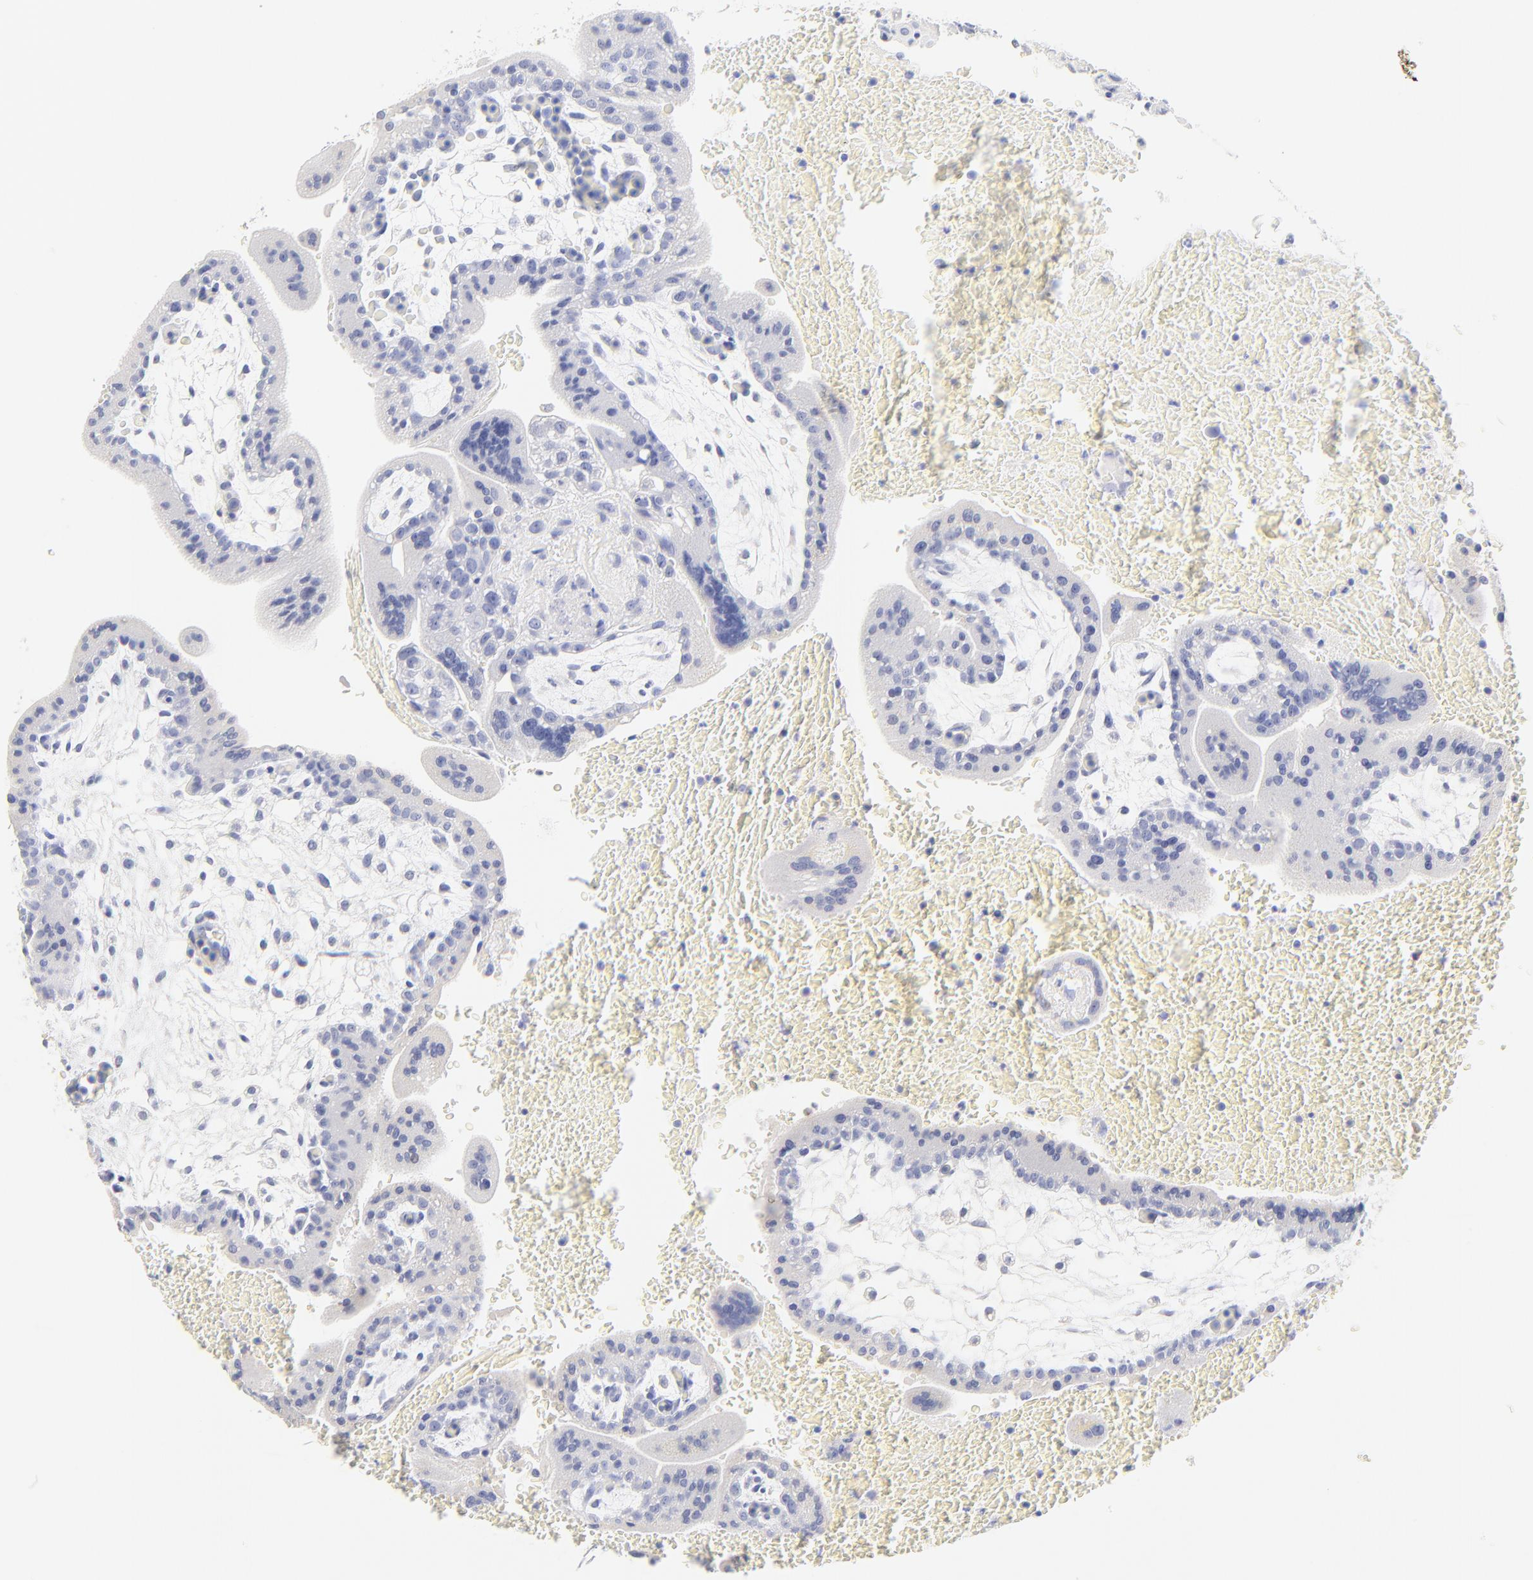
{"staining": {"intensity": "negative", "quantity": "none", "location": "none"}, "tissue": "placenta", "cell_type": "Decidual cells", "image_type": "normal", "snomed": [{"axis": "morphology", "description": "Normal tissue, NOS"}, {"axis": "topography", "description": "Placenta"}], "caption": "Photomicrograph shows no significant protein positivity in decidual cells of unremarkable placenta.", "gene": "SULT4A1", "patient": {"sex": "female", "age": 35}}